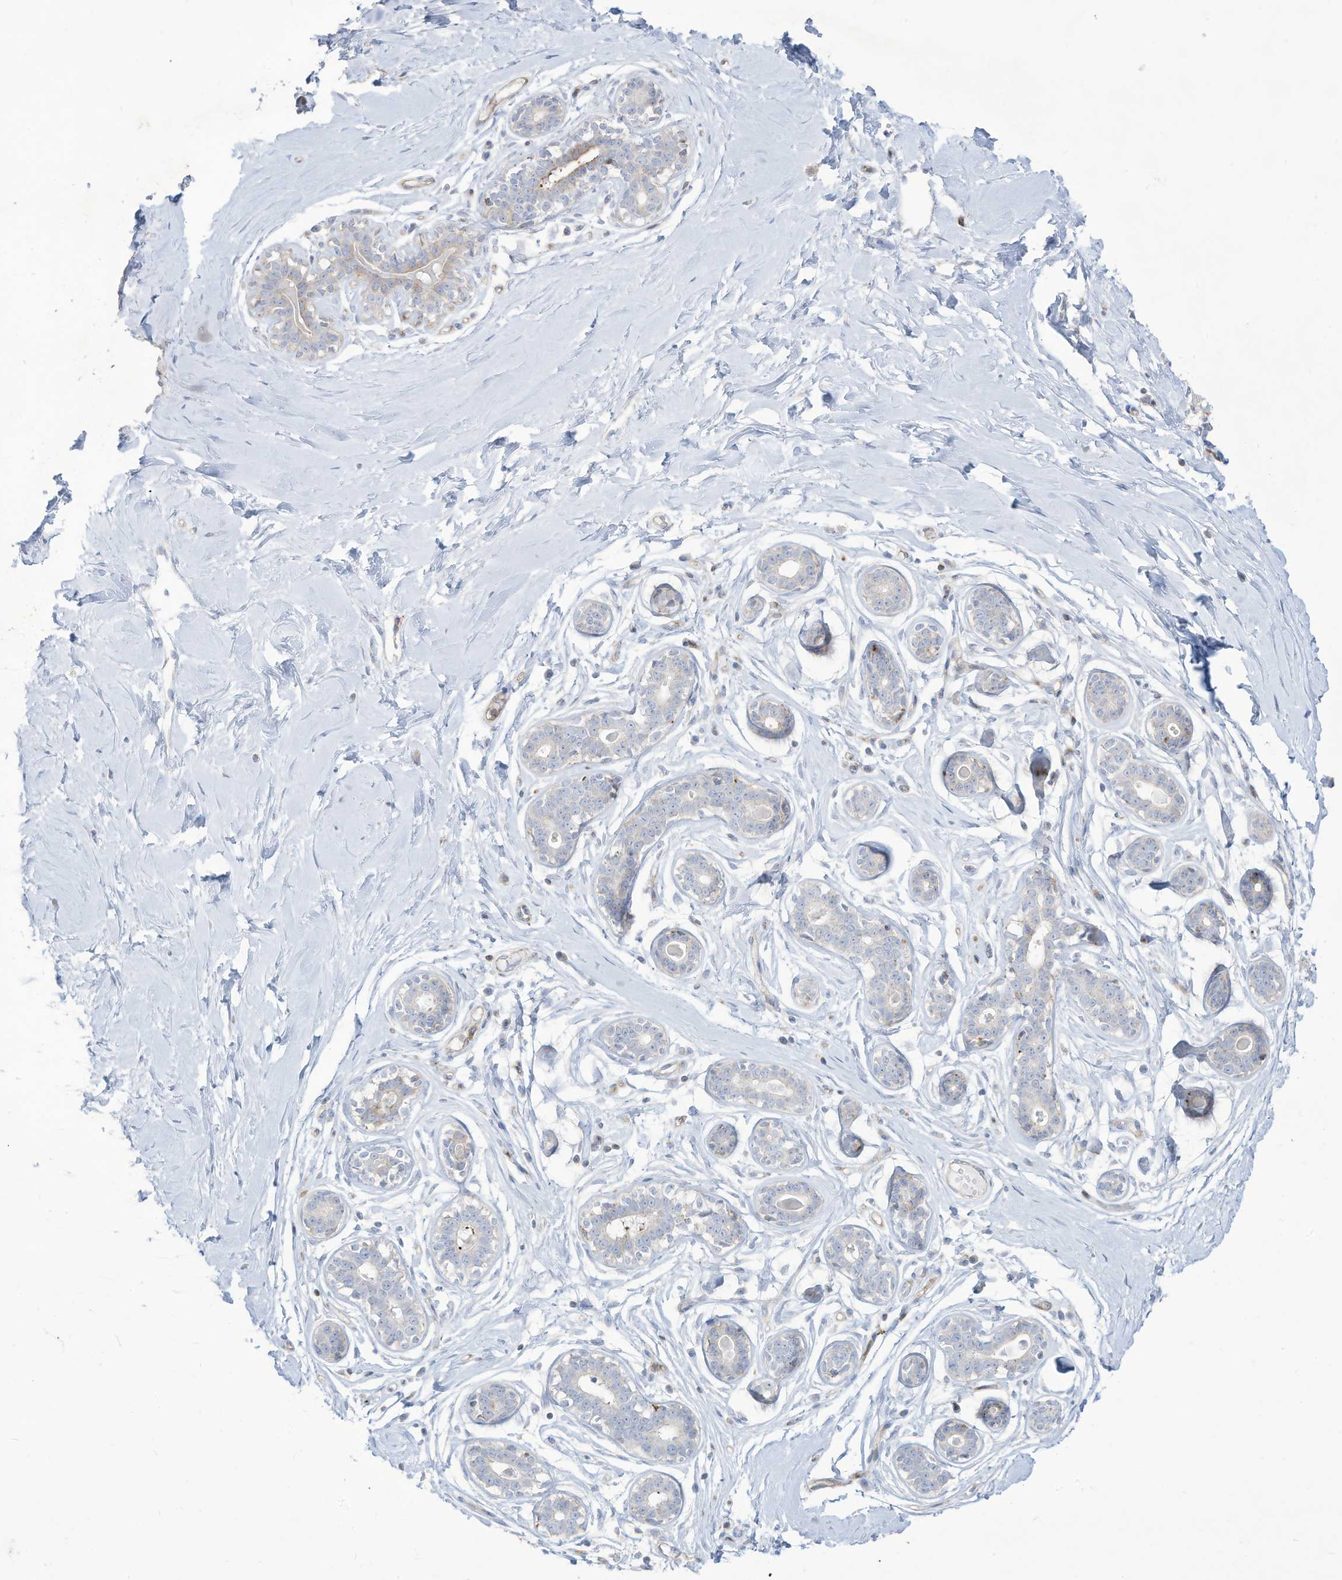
{"staining": {"intensity": "negative", "quantity": "none", "location": "none"}, "tissue": "breast", "cell_type": "Adipocytes", "image_type": "normal", "snomed": [{"axis": "morphology", "description": "Normal tissue, NOS"}, {"axis": "morphology", "description": "Adenoma, NOS"}, {"axis": "topography", "description": "Breast"}], "caption": "Immunohistochemistry image of normal breast: human breast stained with DAB demonstrates no significant protein staining in adipocytes. (Immunohistochemistry, brightfield microscopy, high magnification).", "gene": "THNSL2", "patient": {"sex": "female", "age": 23}}